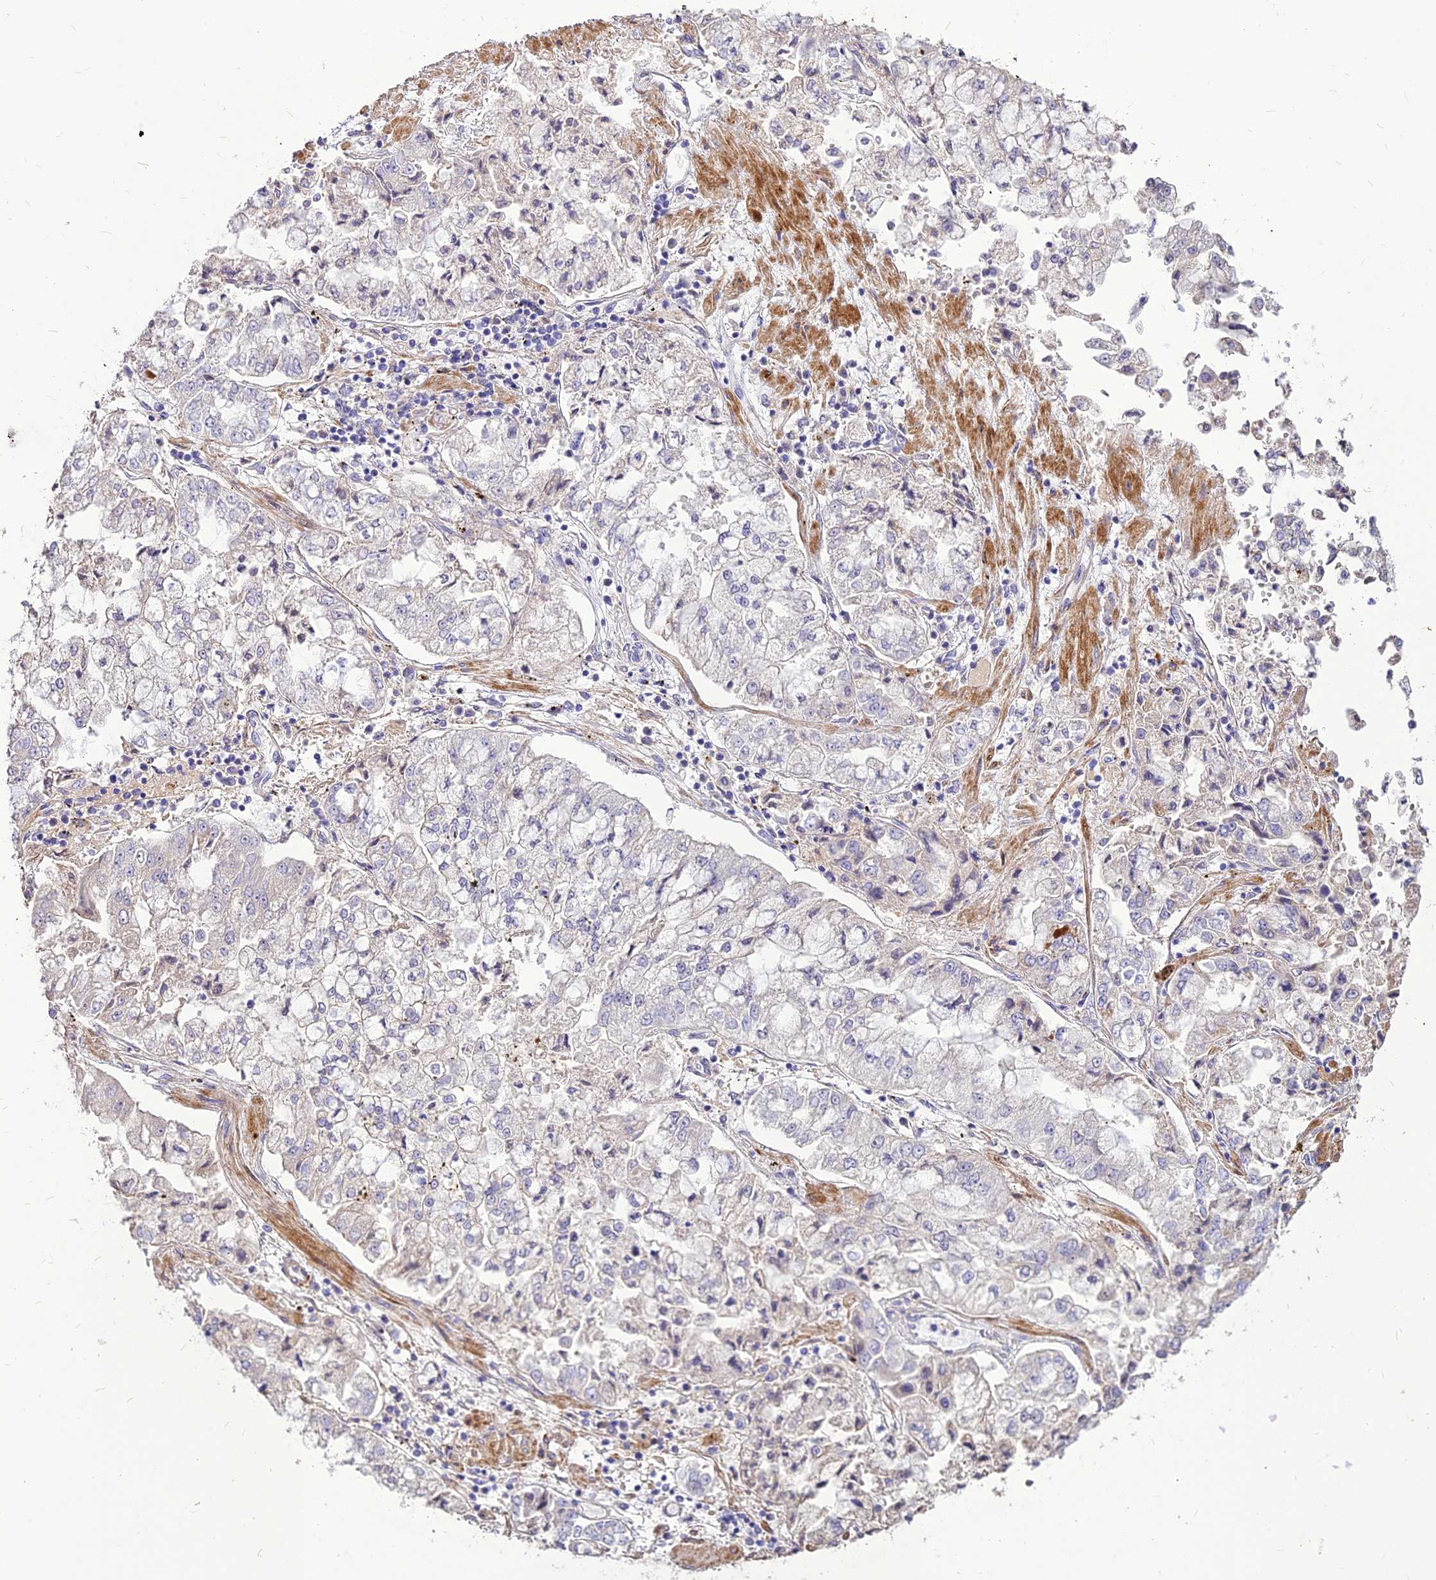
{"staining": {"intensity": "negative", "quantity": "none", "location": "none"}, "tissue": "stomach cancer", "cell_type": "Tumor cells", "image_type": "cancer", "snomed": [{"axis": "morphology", "description": "Adenocarcinoma, NOS"}, {"axis": "topography", "description": "Stomach"}], "caption": "Tumor cells show no significant positivity in stomach adenocarcinoma.", "gene": "RIMOC1", "patient": {"sex": "male", "age": 76}}